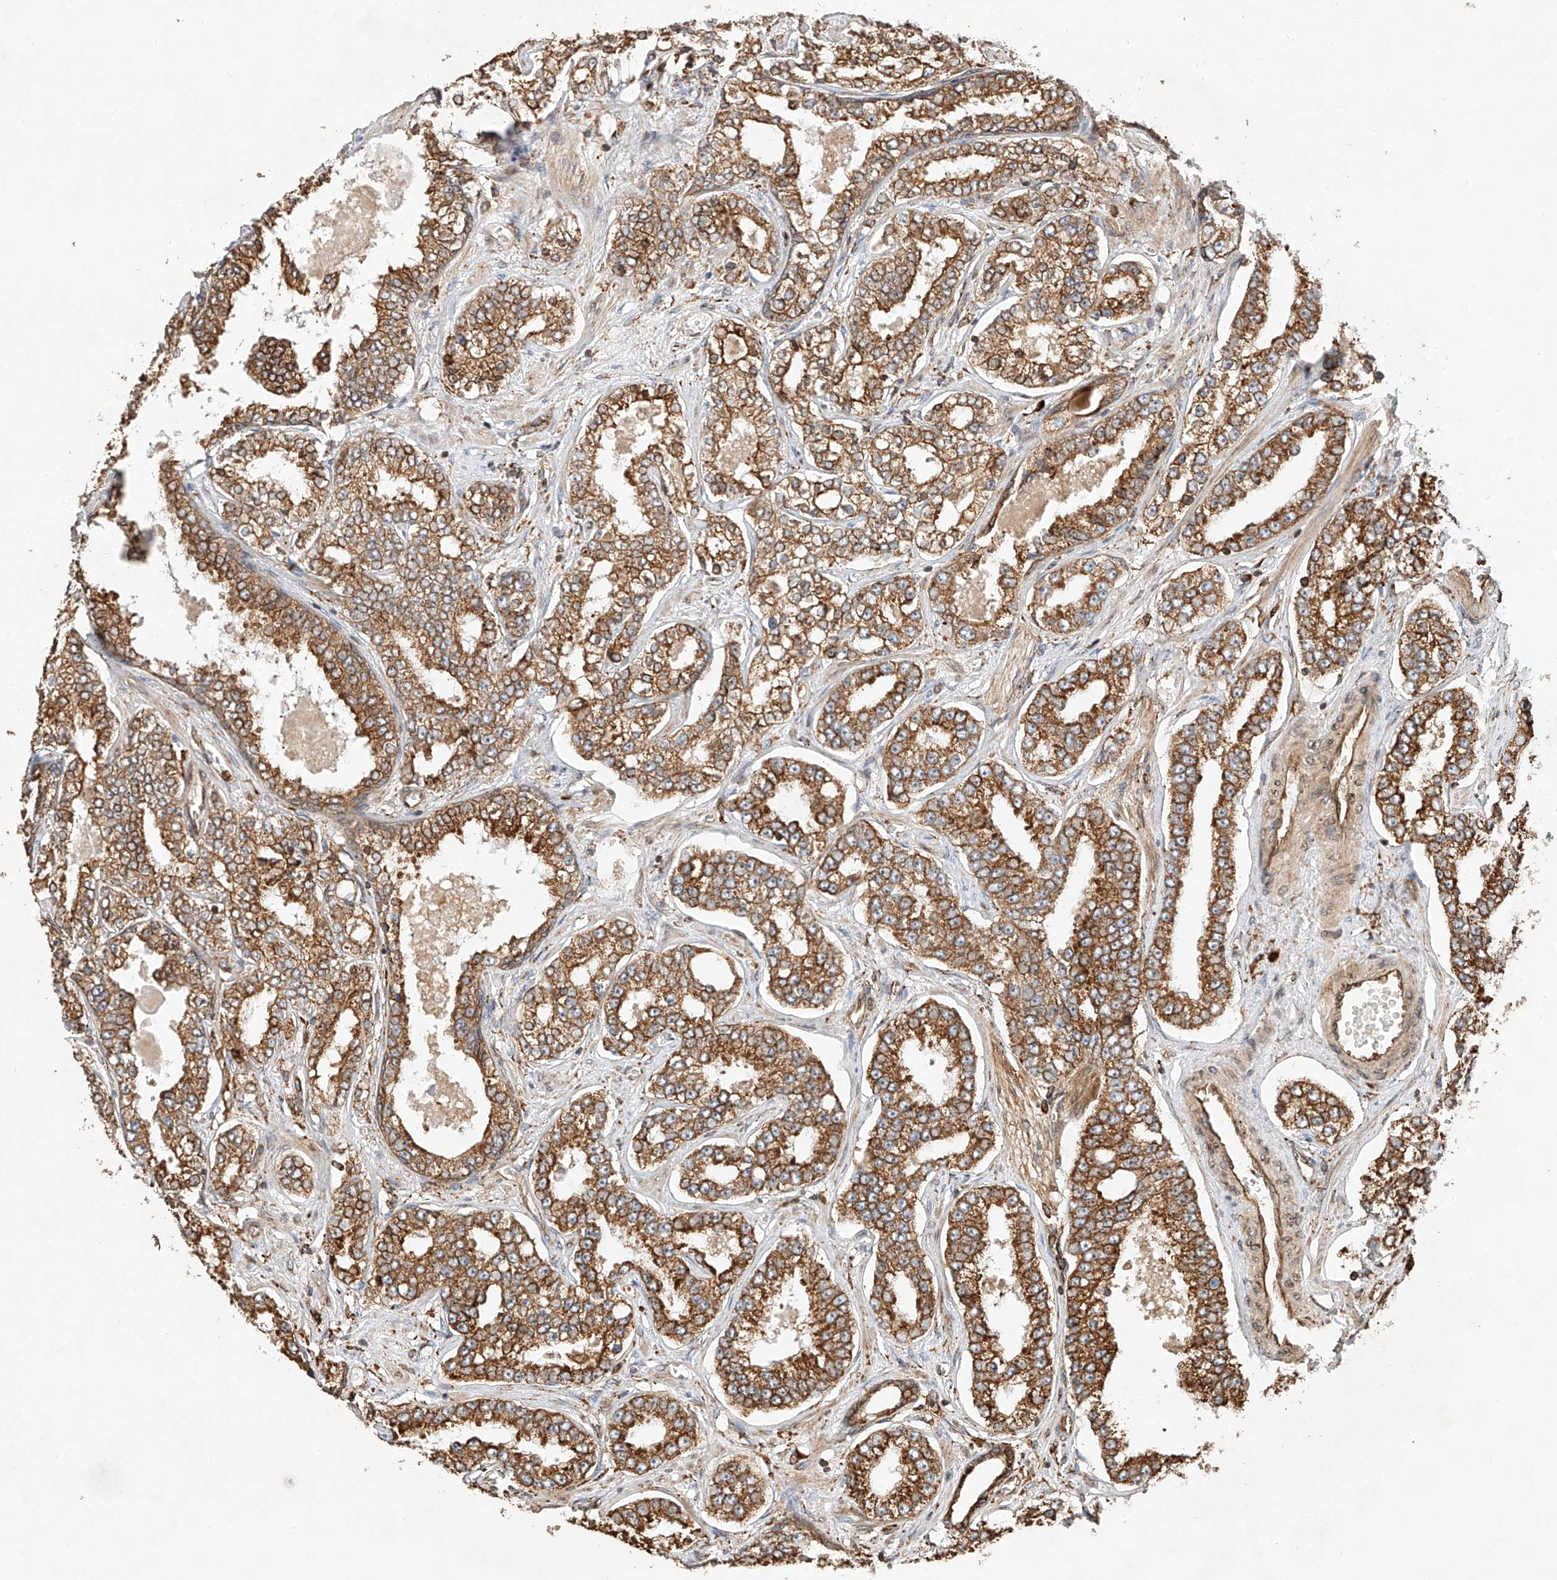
{"staining": {"intensity": "strong", "quantity": ">75%", "location": "cytoplasmic/membranous"}, "tissue": "prostate cancer", "cell_type": "Tumor cells", "image_type": "cancer", "snomed": [{"axis": "morphology", "description": "Normal tissue, NOS"}, {"axis": "morphology", "description": "Adenocarcinoma, High grade"}, {"axis": "topography", "description": "Prostate"}], "caption": "DAB immunohistochemical staining of adenocarcinoma (high-grade) (prostate) demonstrates strong cytoplasmic/membranous protein expression in approximately >75% of tumor cells.", "gene": "ZNF84", "patient": {"sex": "male", "age": 83}}